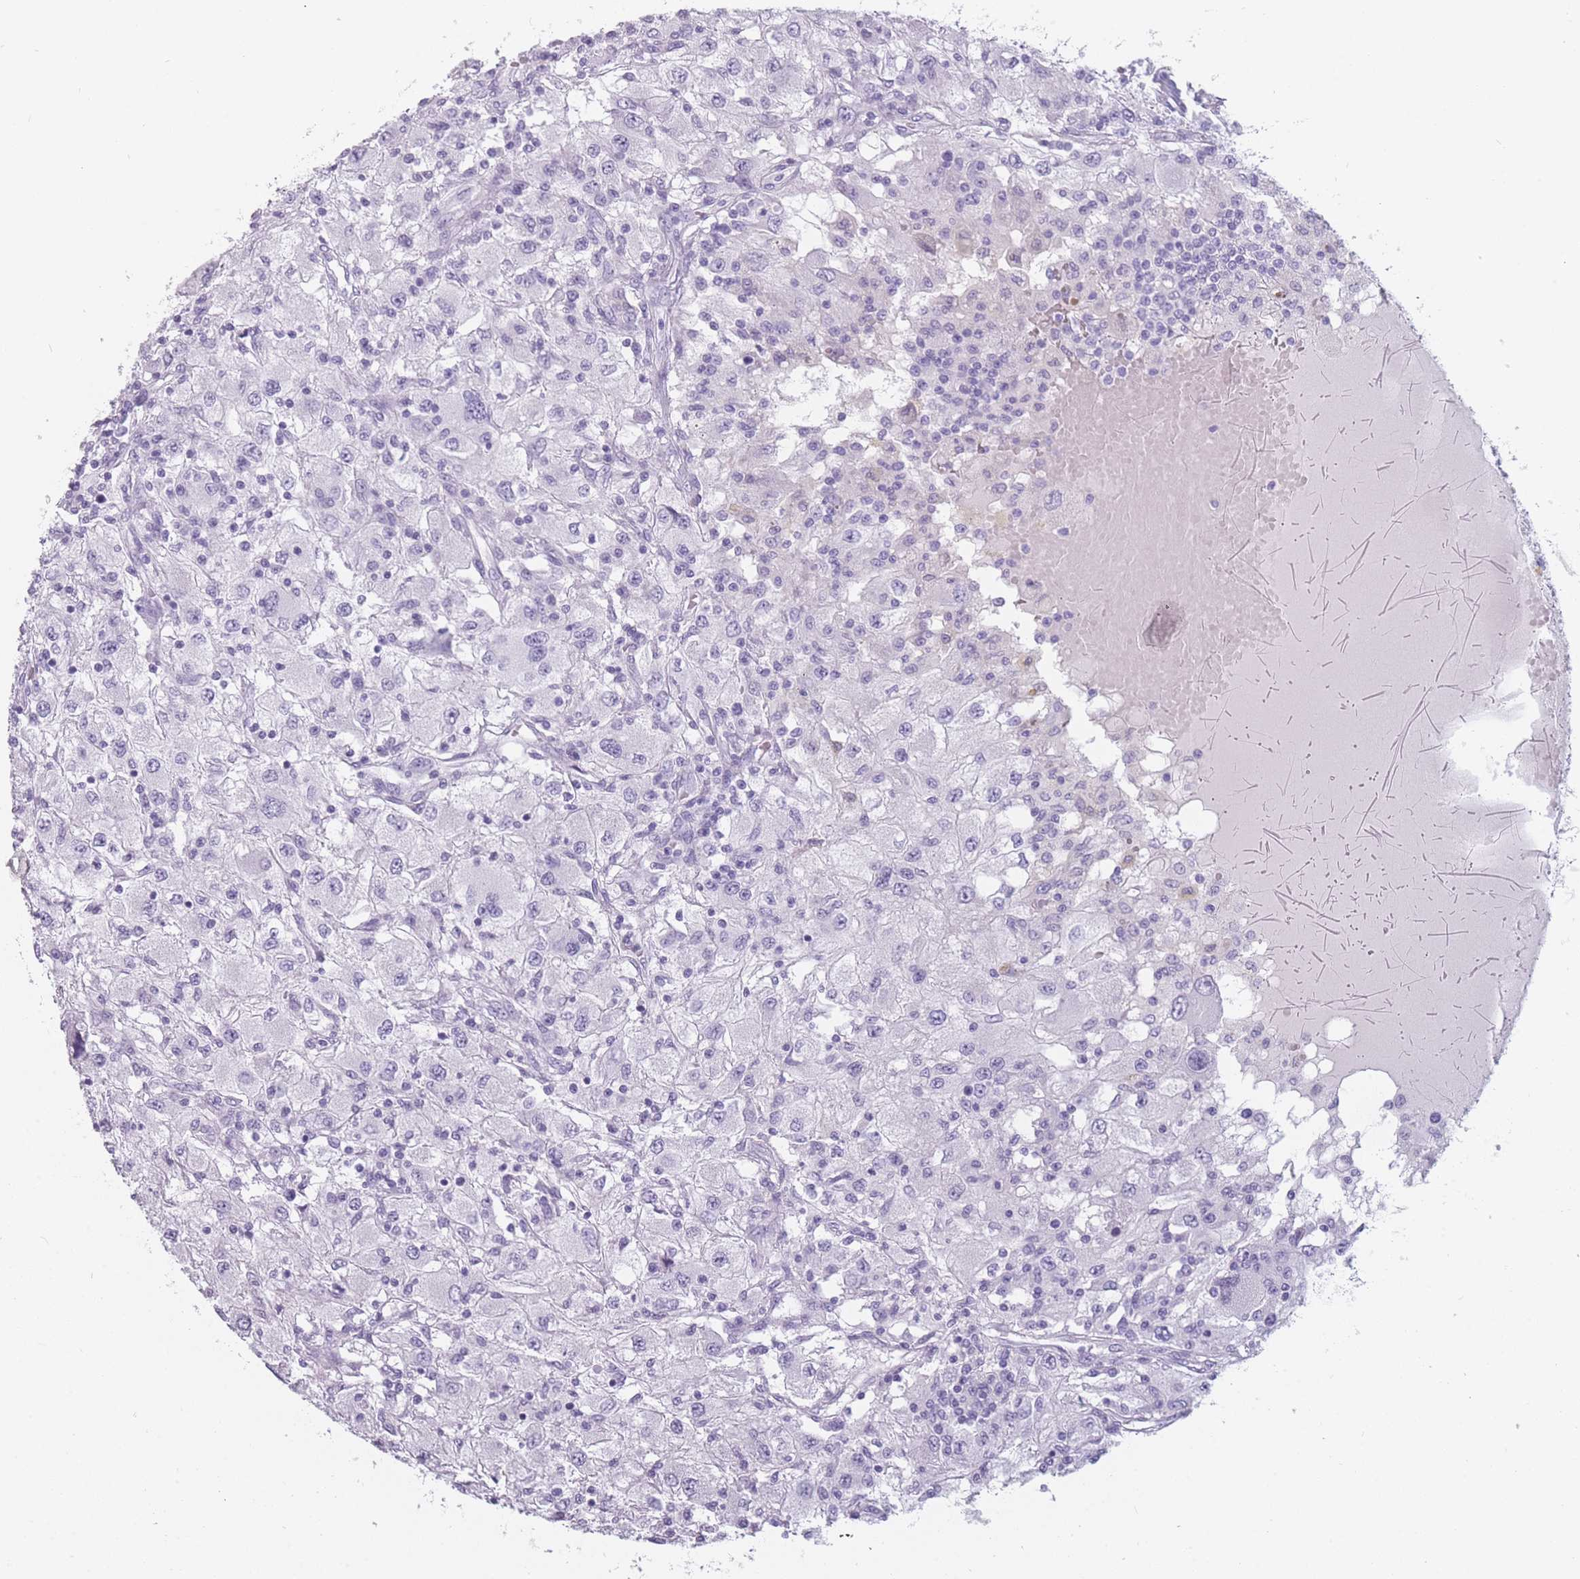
{"staining": {"intensity": "negative", "quantity": "none", "location": "none"}, "tissue": "renal cancer", "cell_type": "Tumor cells", "image_type": "cancer", "snomed": [{"axis": "morphology", "description": "Adenocarcinoma, NOS"}, {"axis": "topography", "description": "Kidney"}], "caption": "Immunohistochemistry (IHC) histopathology image of neoplastic tissue: human renal adenocarcinoma stained with DAB (3,3'-diaminobenzidine) demonstrates no significant protein expression in tumor cells. Nuclei are stained in blue.", "gene": "PPFIA3", "patient": {"sex": "female", "age": 67}}